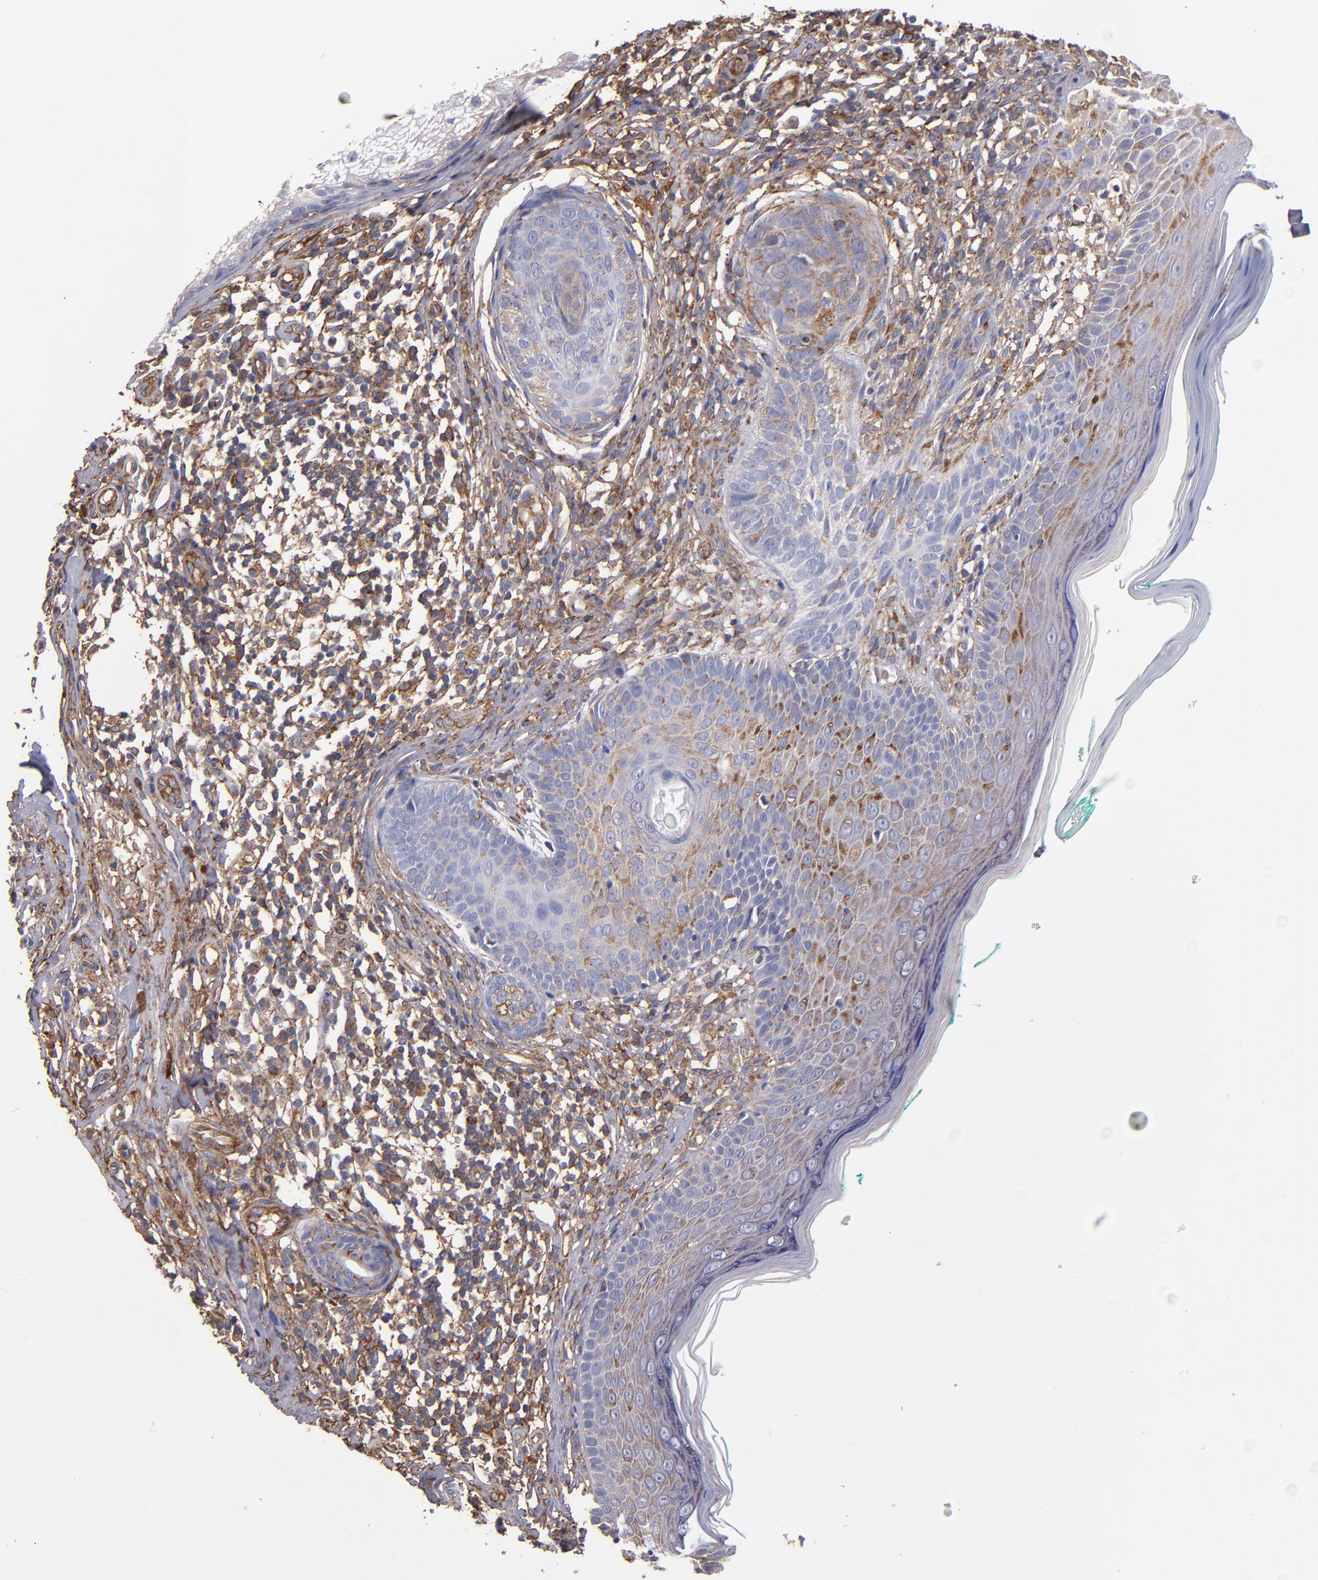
{"staining": {"intensity": "negative", "quantity": "none", "location": "none"}, "tissue": "skin cancer", "cell_type": "Tumor cells", "image_type": "cancer", "snomed": [{"axis": "morphology", "description": "Normal tissue, NOS"}, {"axis": "morphology", "description": "Basal cell carcinoma"}, {"axis": "topography", "description": "Skin"}], "caption": "Immunohistochemistry (IHC) of human skin cancer demonstrates no expression in tumor cells.", "gene": "MVP", "patient": {"sex": "male", "age": 76}}